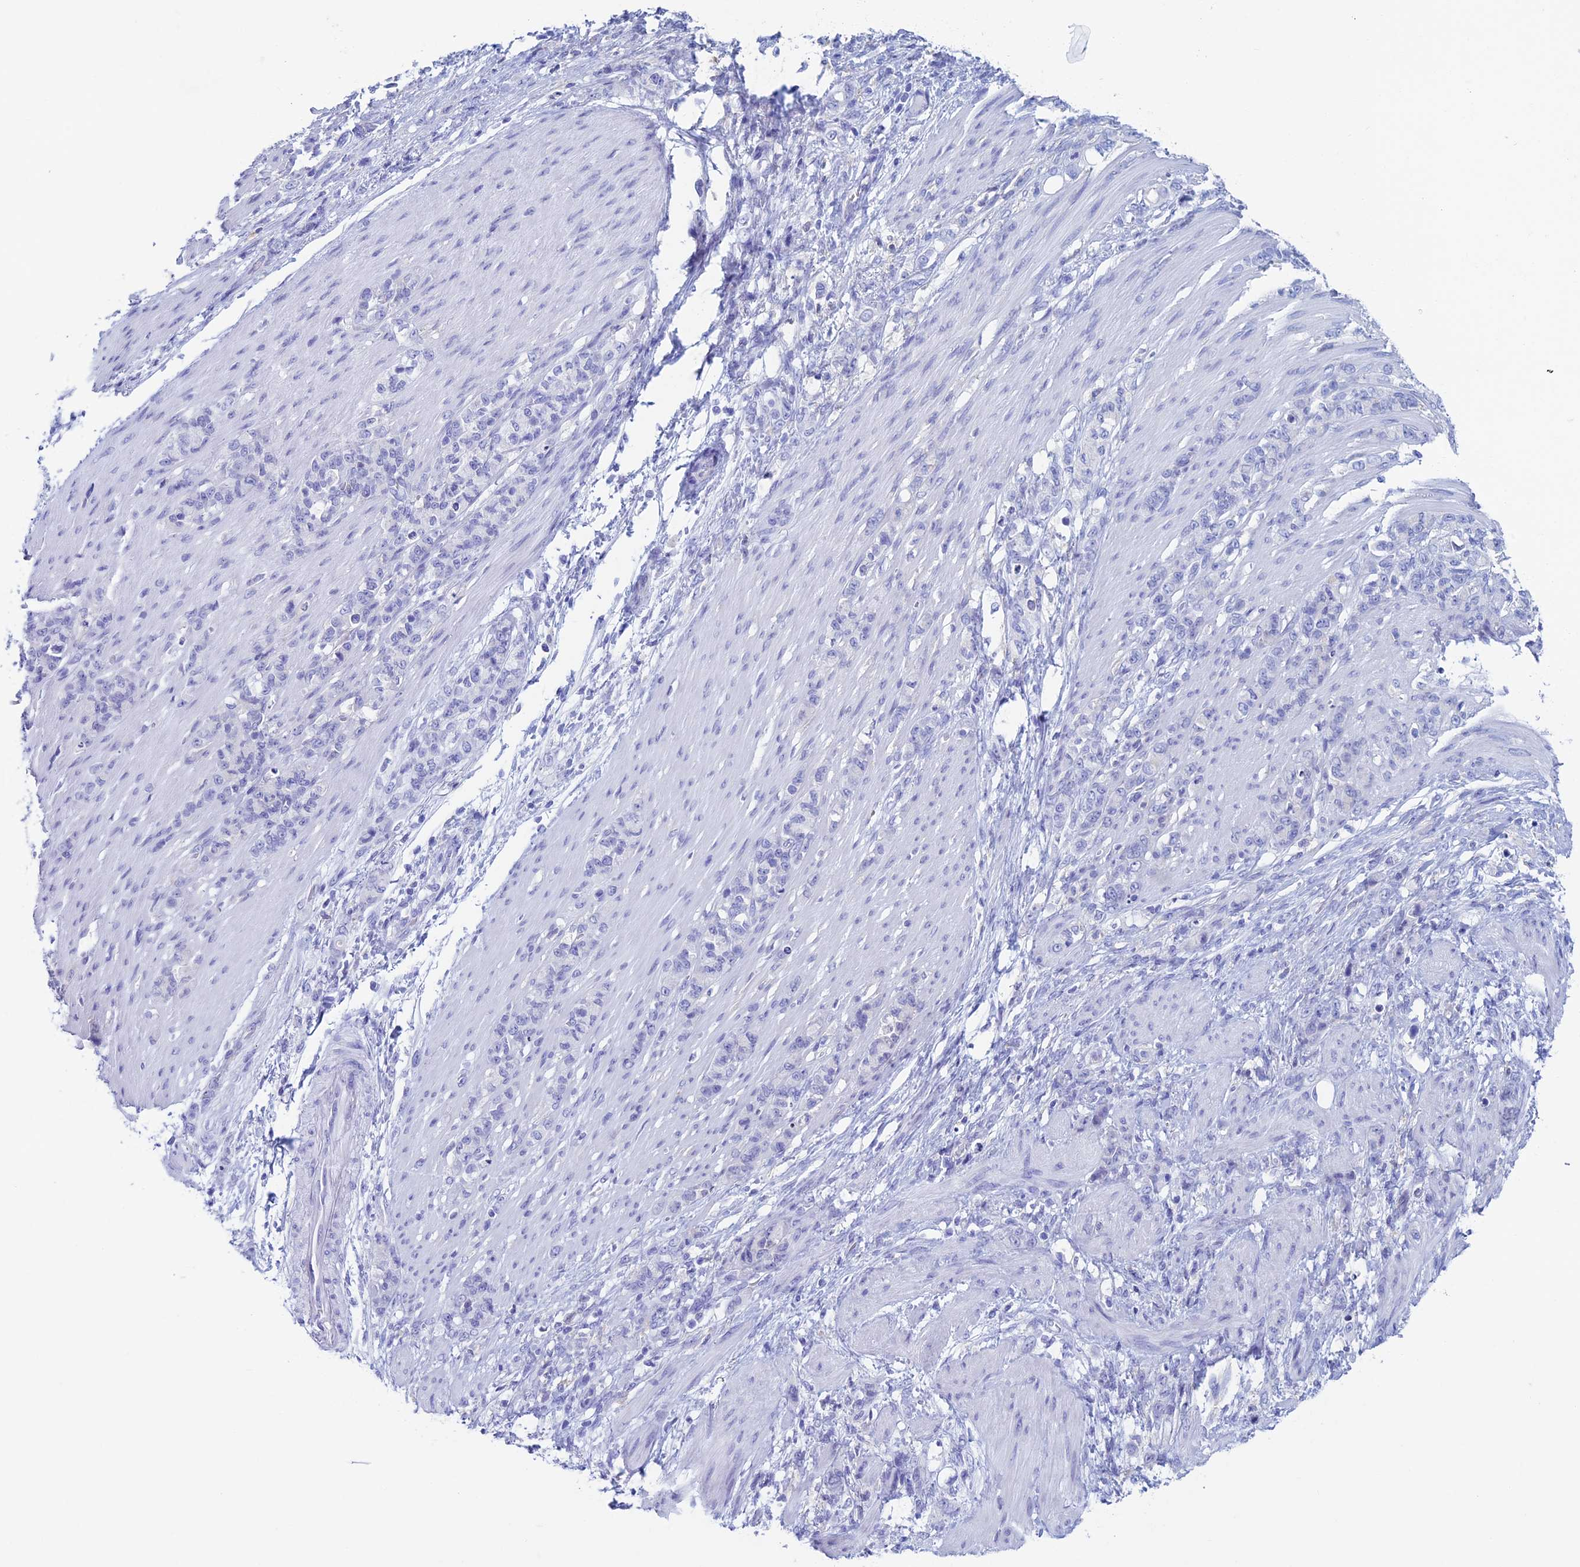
{"staining": {"intensity": "negative", "quantity": "none", "location": "none"}, "tissue": "stomach cancer", "cell_type": "Tumor cells", "image_type": "cancer", "snomed": [{"axis": "morphology", "description": "Adenocarcinoma, NOS"}, {"axis": "topography", "description": "Stomach"}], "caption": "An immunohistochemistry (IHC) image of stomach adenocarcinoma is shown. There is no staining in tumor cells of stomach adenocarcinoma.", "gene": "KCNK17", "patient": {"sex": "female", "age": 79}}